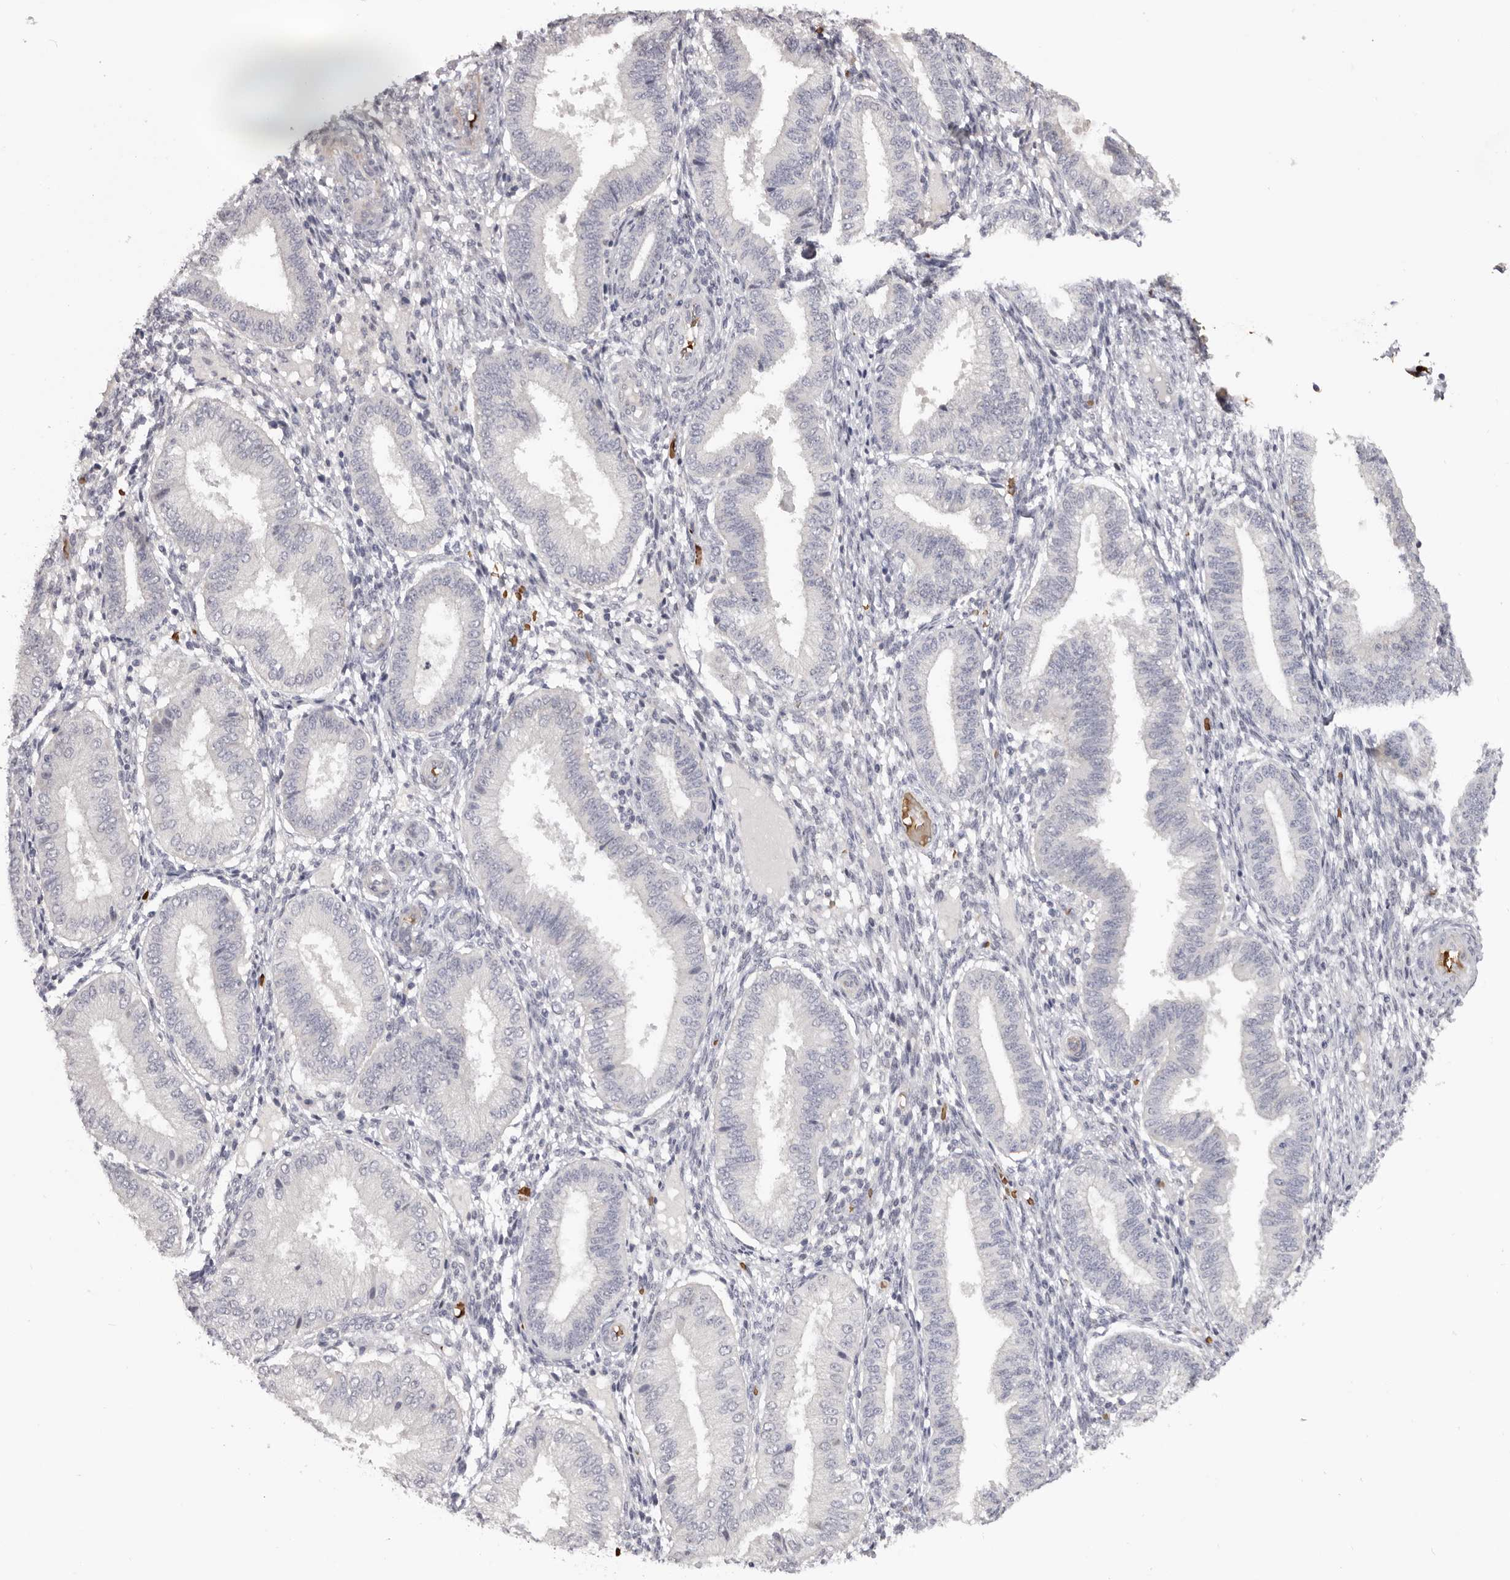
{"staining": {"intensity": "negative", "quantity": "none", "location": "none"}, "tissue": "endometrium", "cell_type": "Cells in endometrial stroma", "image_type": "normal", "snomed": [{"axis": "morphology", "description": "Normal tissue, NOS"}, {"axis": "topography", "description": "Endometrium"}], "caption": "IHC image of unremarkable endometrium: endometrium stained with DAB displays no significant protein positivity in cells in endometrial stroma. Brightfield microscopy of immunohistochemistry (IHC) stained with DAB (3,3'-diaminobenzidine) (brown) and hematoxylin (blue), captured at high magnification.", "gene": "TNR", "patient": {"sex": "female", "age": 39}}